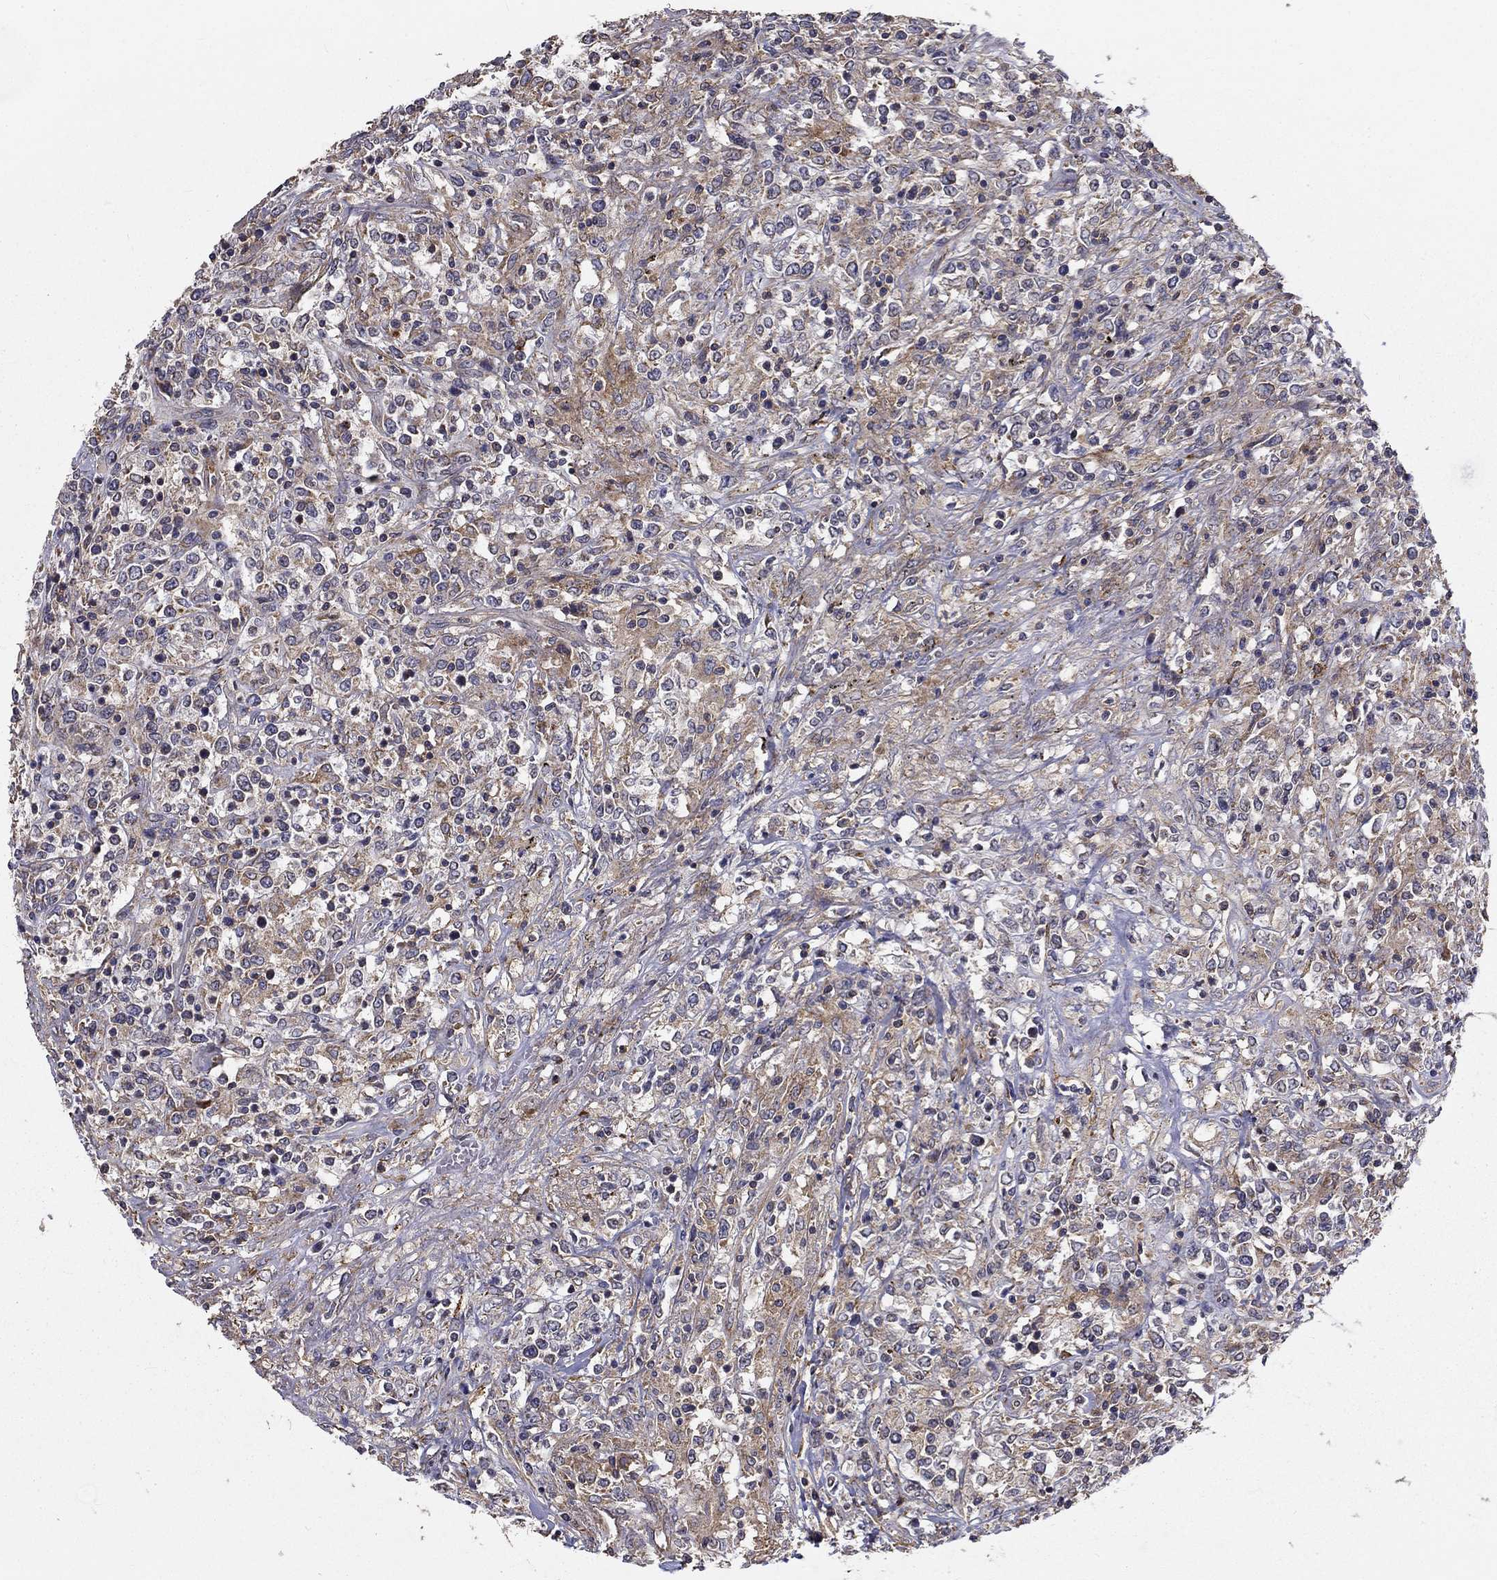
{"staining": {"intensity": "negative", "quantity": "none", "location": "none"}, "tissue": "lymphoma", "cell_type": "Tumor cells", "image_type": "cancer", "snomed": [{"axis": "morphology", "description": "Malignant lymphoma, non-Hodgkin's type, High grade"}, {"axis": "topography", "description": "Lung"}], "caption": "Photomicrograph shows no significant protein expression in tumor cells of lymphoma.", "gene": "ALDH4A1", "patient": {"sex": "male", "age": 79}}